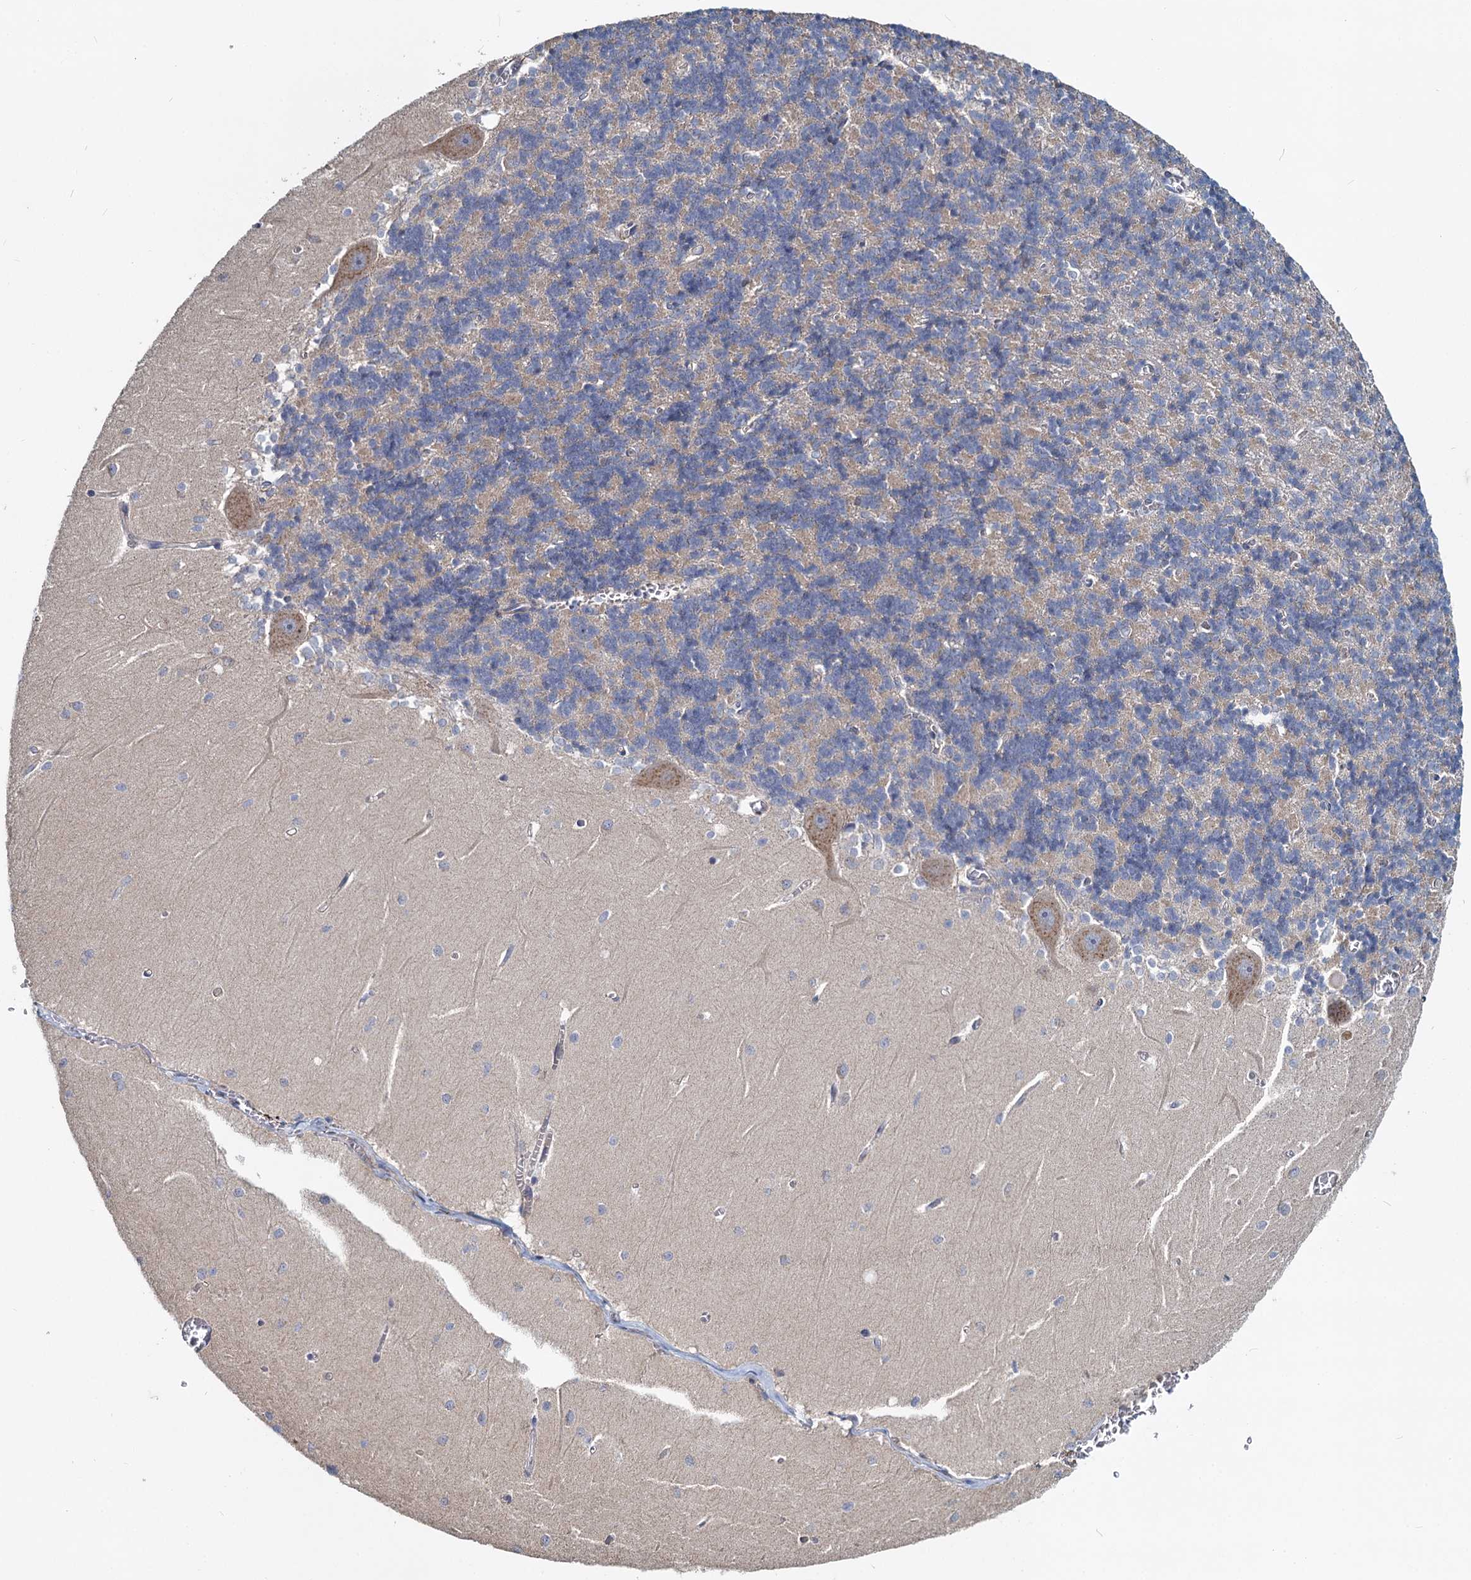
{"staining": {"intensity": "weak", "quantity": "<25%", "location": "cytoplasmic/membranous"}, "tissue": "cerebellum", "cell_type": "Cells in granular layer", "image_type": "normal", "snomed": [{"axis": "morphology", "description": "Normal tissue, NOS"}, {"axis": "topography", "description": "Cerebellum"}], "caption": "Micrograph shows no significant protein expression in cells in granular layer of unremarkable cerebellum.", "gene": "DCUN1D2", "patient": {"sex": "male", "age": 37}}